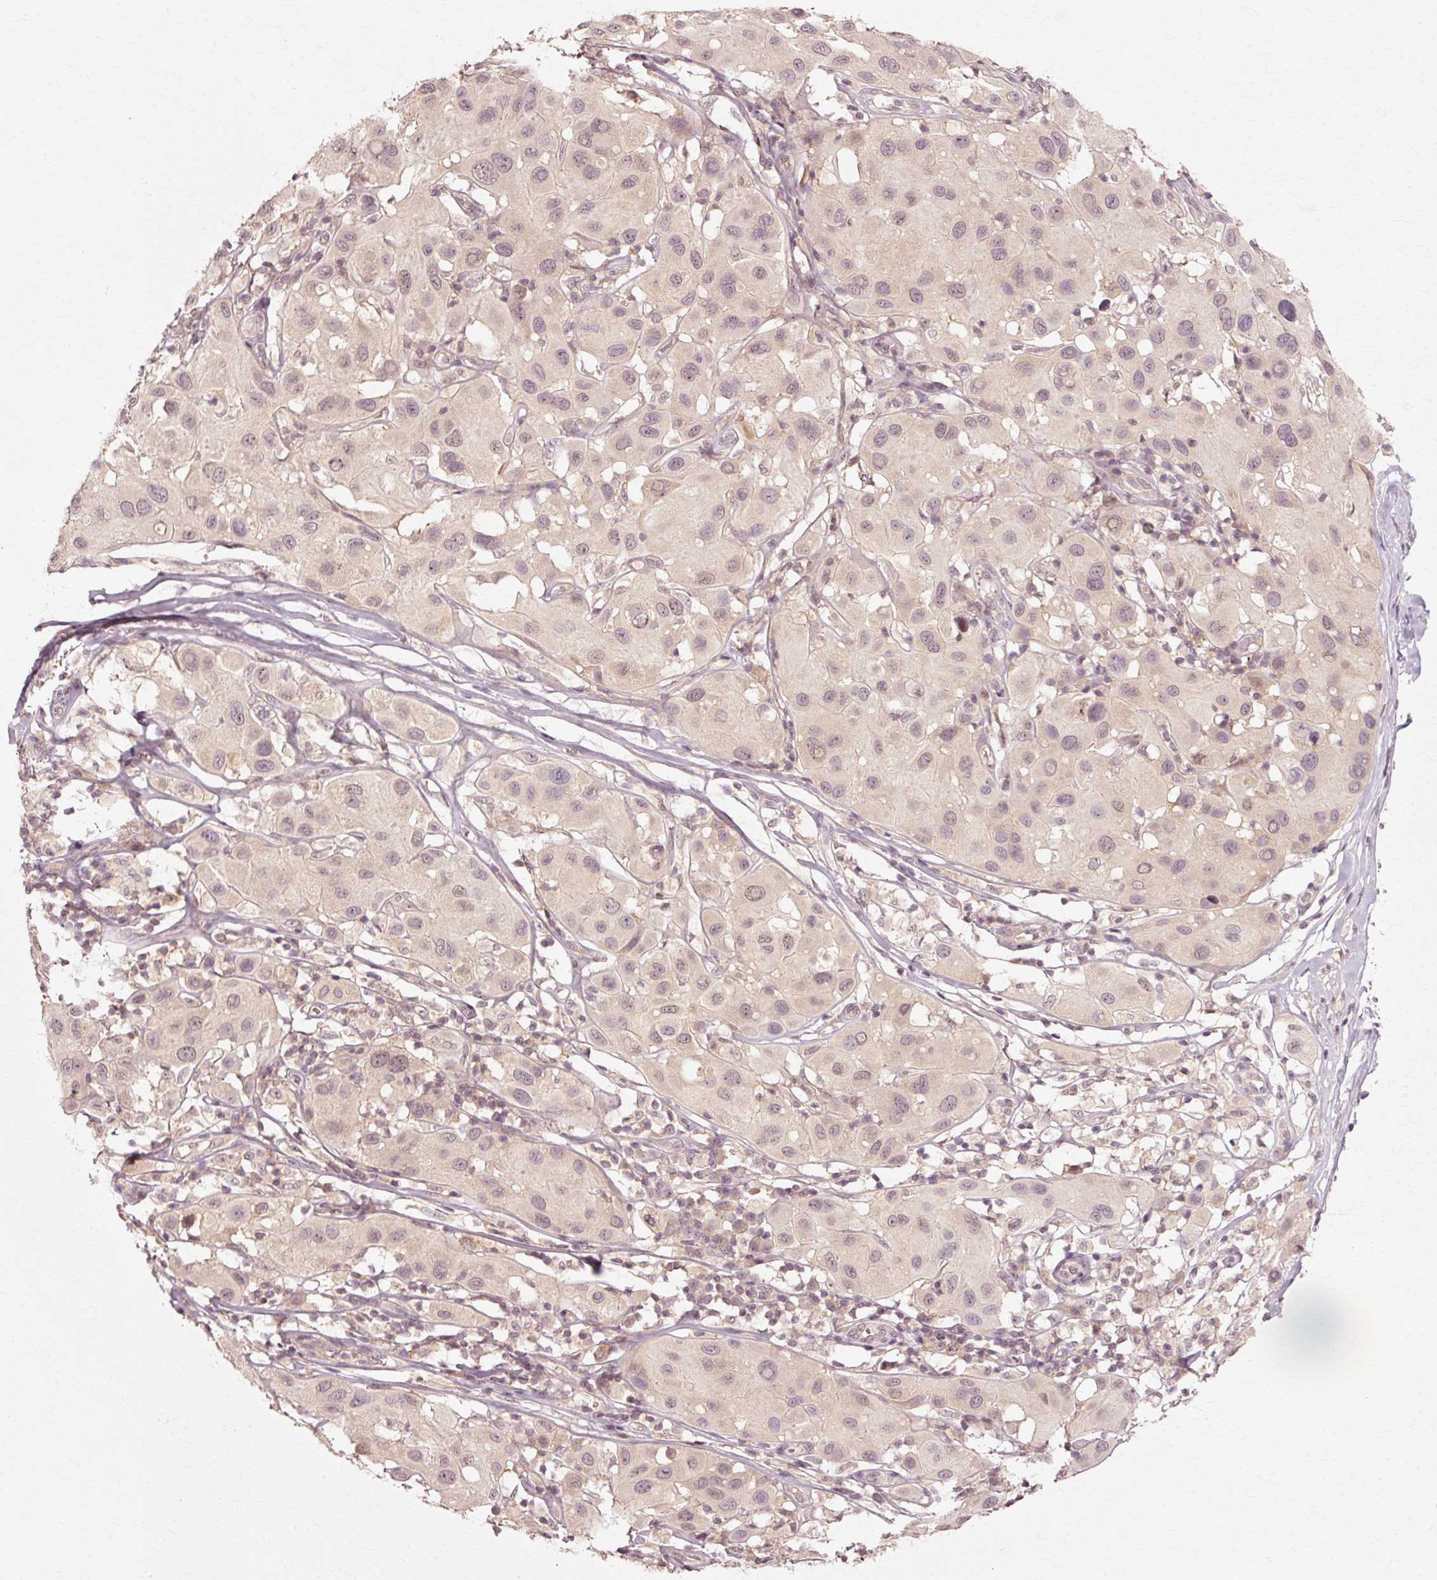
{"staining": {"intensity": "weak", "quantity": "<25%", "location": "cytoplasmic/membranous,nuclear"}, "tissue": "melanoma", "cell_type": "Tumor cells", "image_type": "cancer", "snomed": [{"axis": "morphology", "description": "Malignant melanoma, Metastatic site"}, {"axis": "topography", "description": "Skin"}], "caption": "Tumor cells are negative for protein expression in human malignant melanoma (metastatic site).", "gene": "RGPD5", "patient": {"sex": "male", "age": 41}}